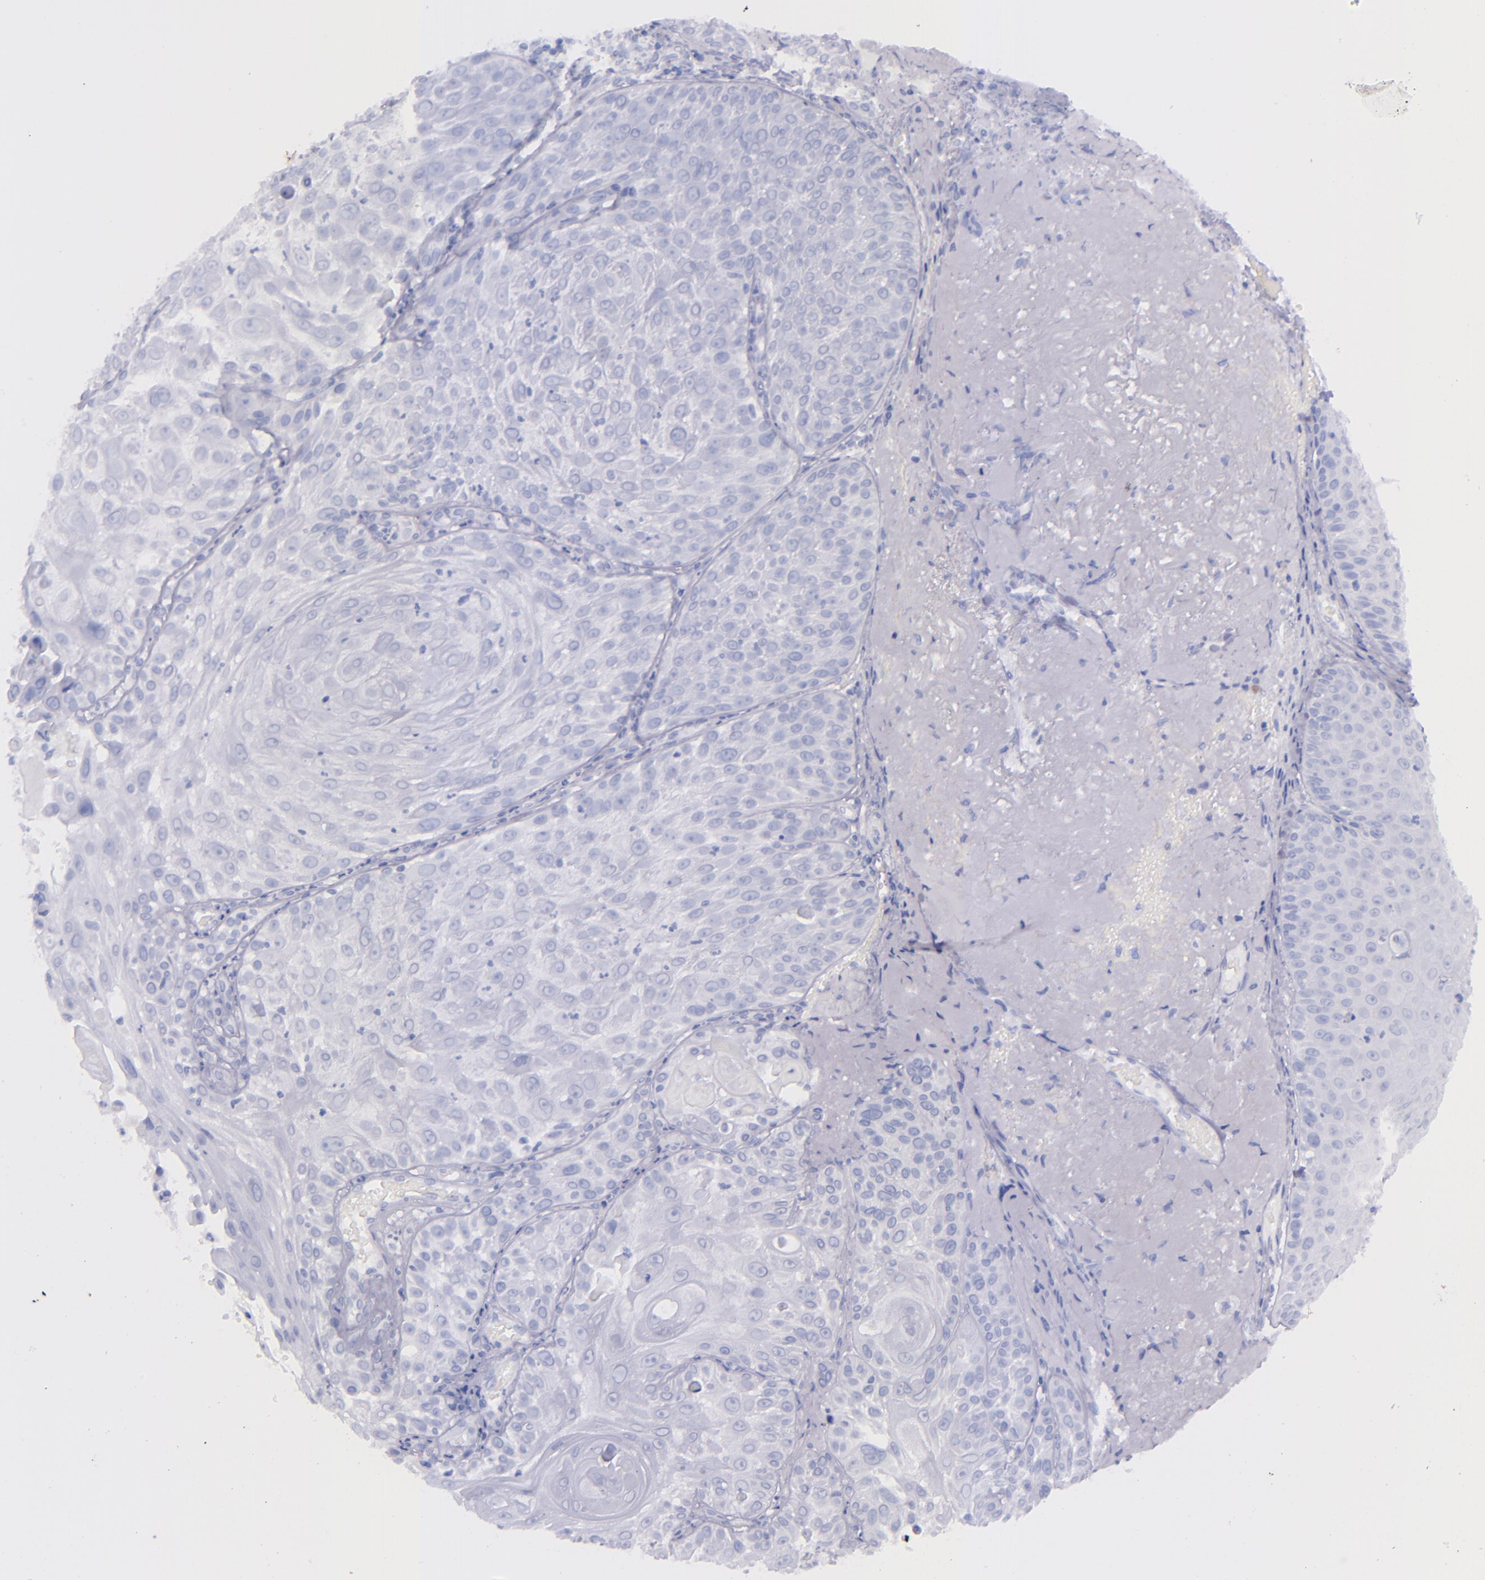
{"staining": {"intensity": "negative", "quantity": "none", "location": "none"}, "tissue": "skin cancer", "cell_type": "Tumor cells", "image_type": "cancer", "snomed": [{"axis": "morphology", "description": "Squamous cell carcinoma, NOS"}, {"axis": "topography", "description": "Skin"}], "caption": "Tumor cells are negative for brown protein staining in skin cancer (squamous cell carcinoma).", "gene": "SFTPA2", "patient": {"sex": "female", "age": 89}}